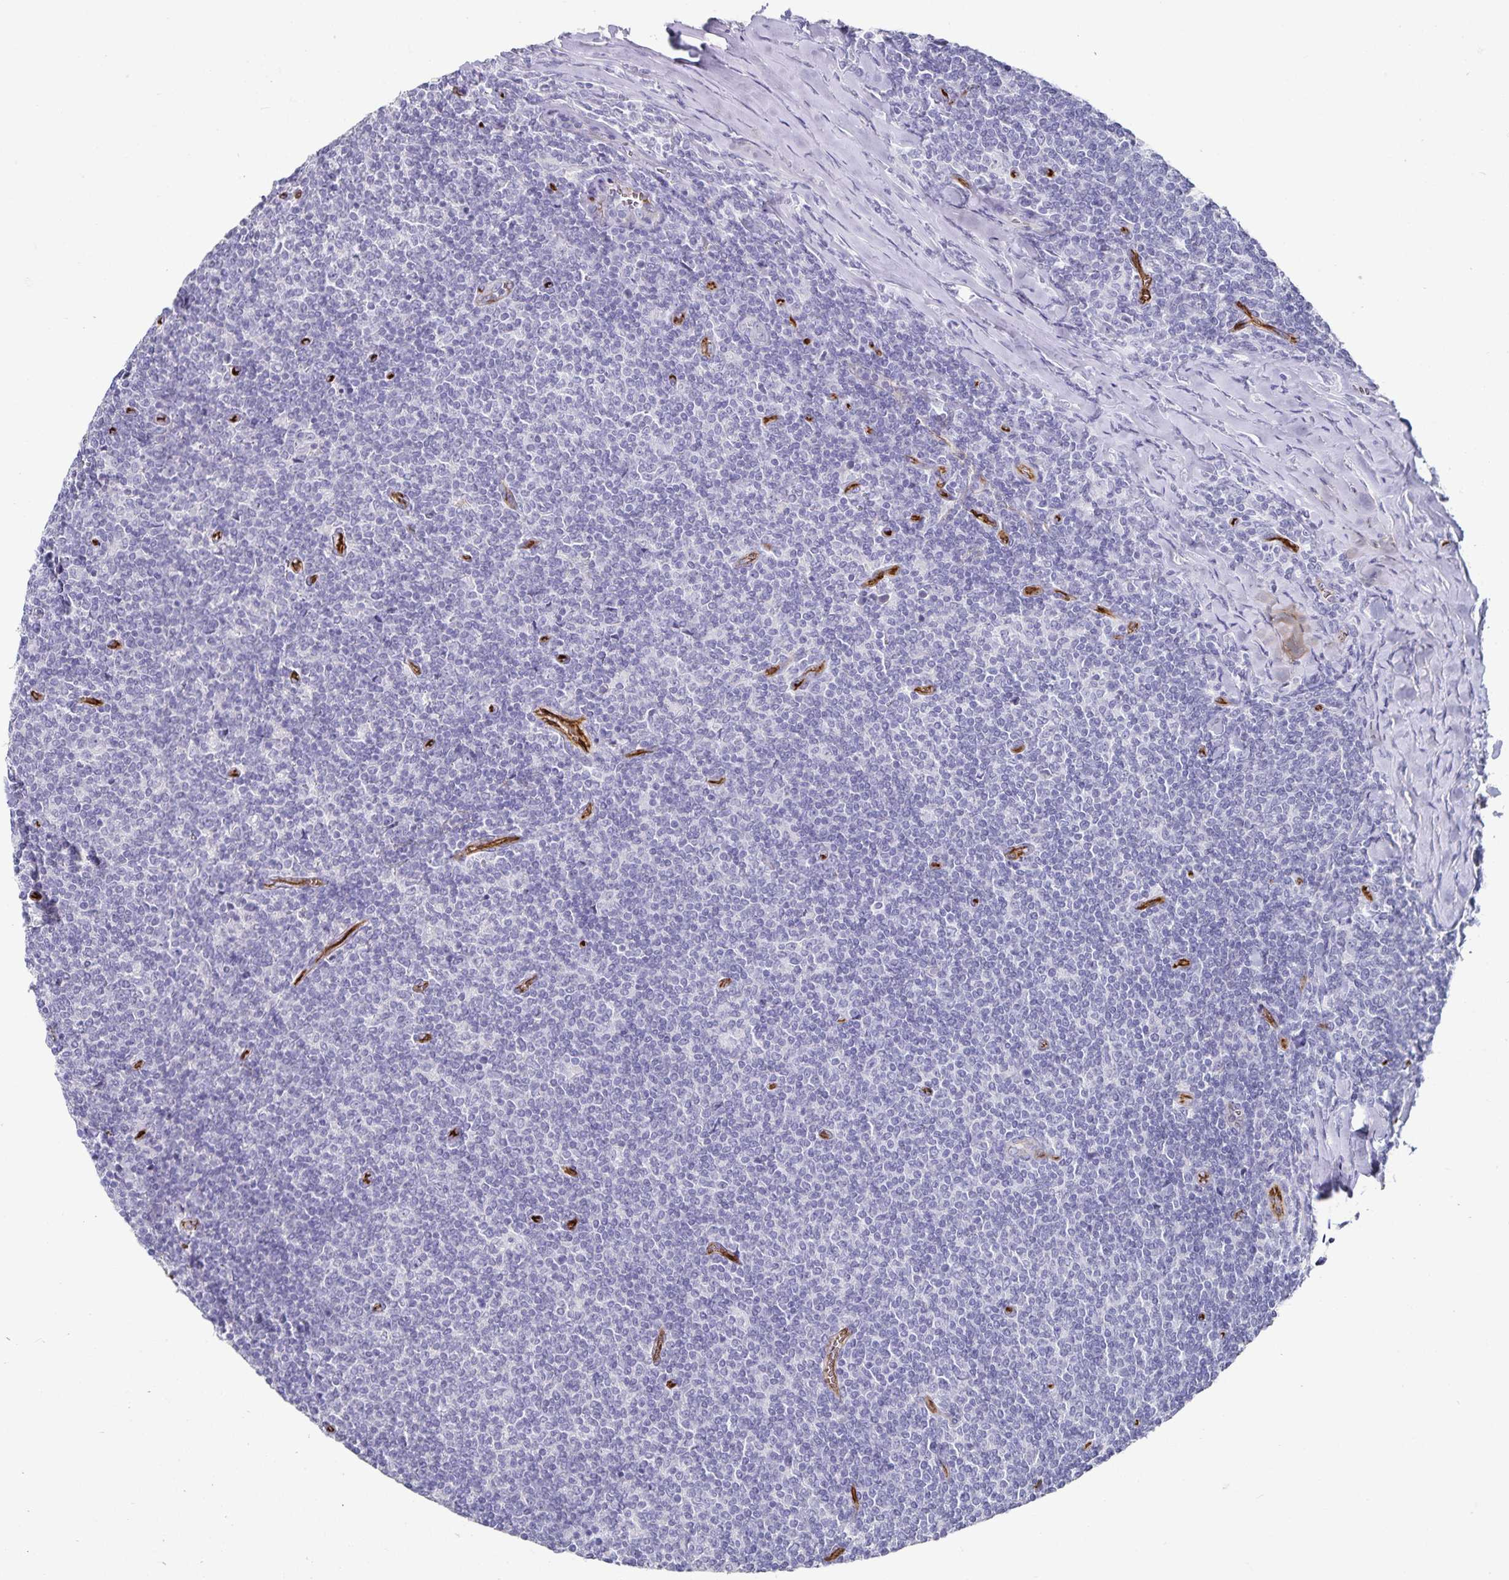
{"staining": {"intensity": "negative", "quantity": "none", "location": "none"}, "tissue": "lymphoma", "cell_type": "Tumor cells", "image_type": "cancer", "snomed": [{"axis": "morphology", "description": "Malignant lymphoma, non-Hodgkin's type, Low grade"}, {"axis": "topography", "description": "Lymph node"}], "caption": "There is no significant positivity in tumor cells of lymphoma. Nuclei are stained in blue.", "gene": "PODXL", "patient": {"sex": "male", "age": 52}}